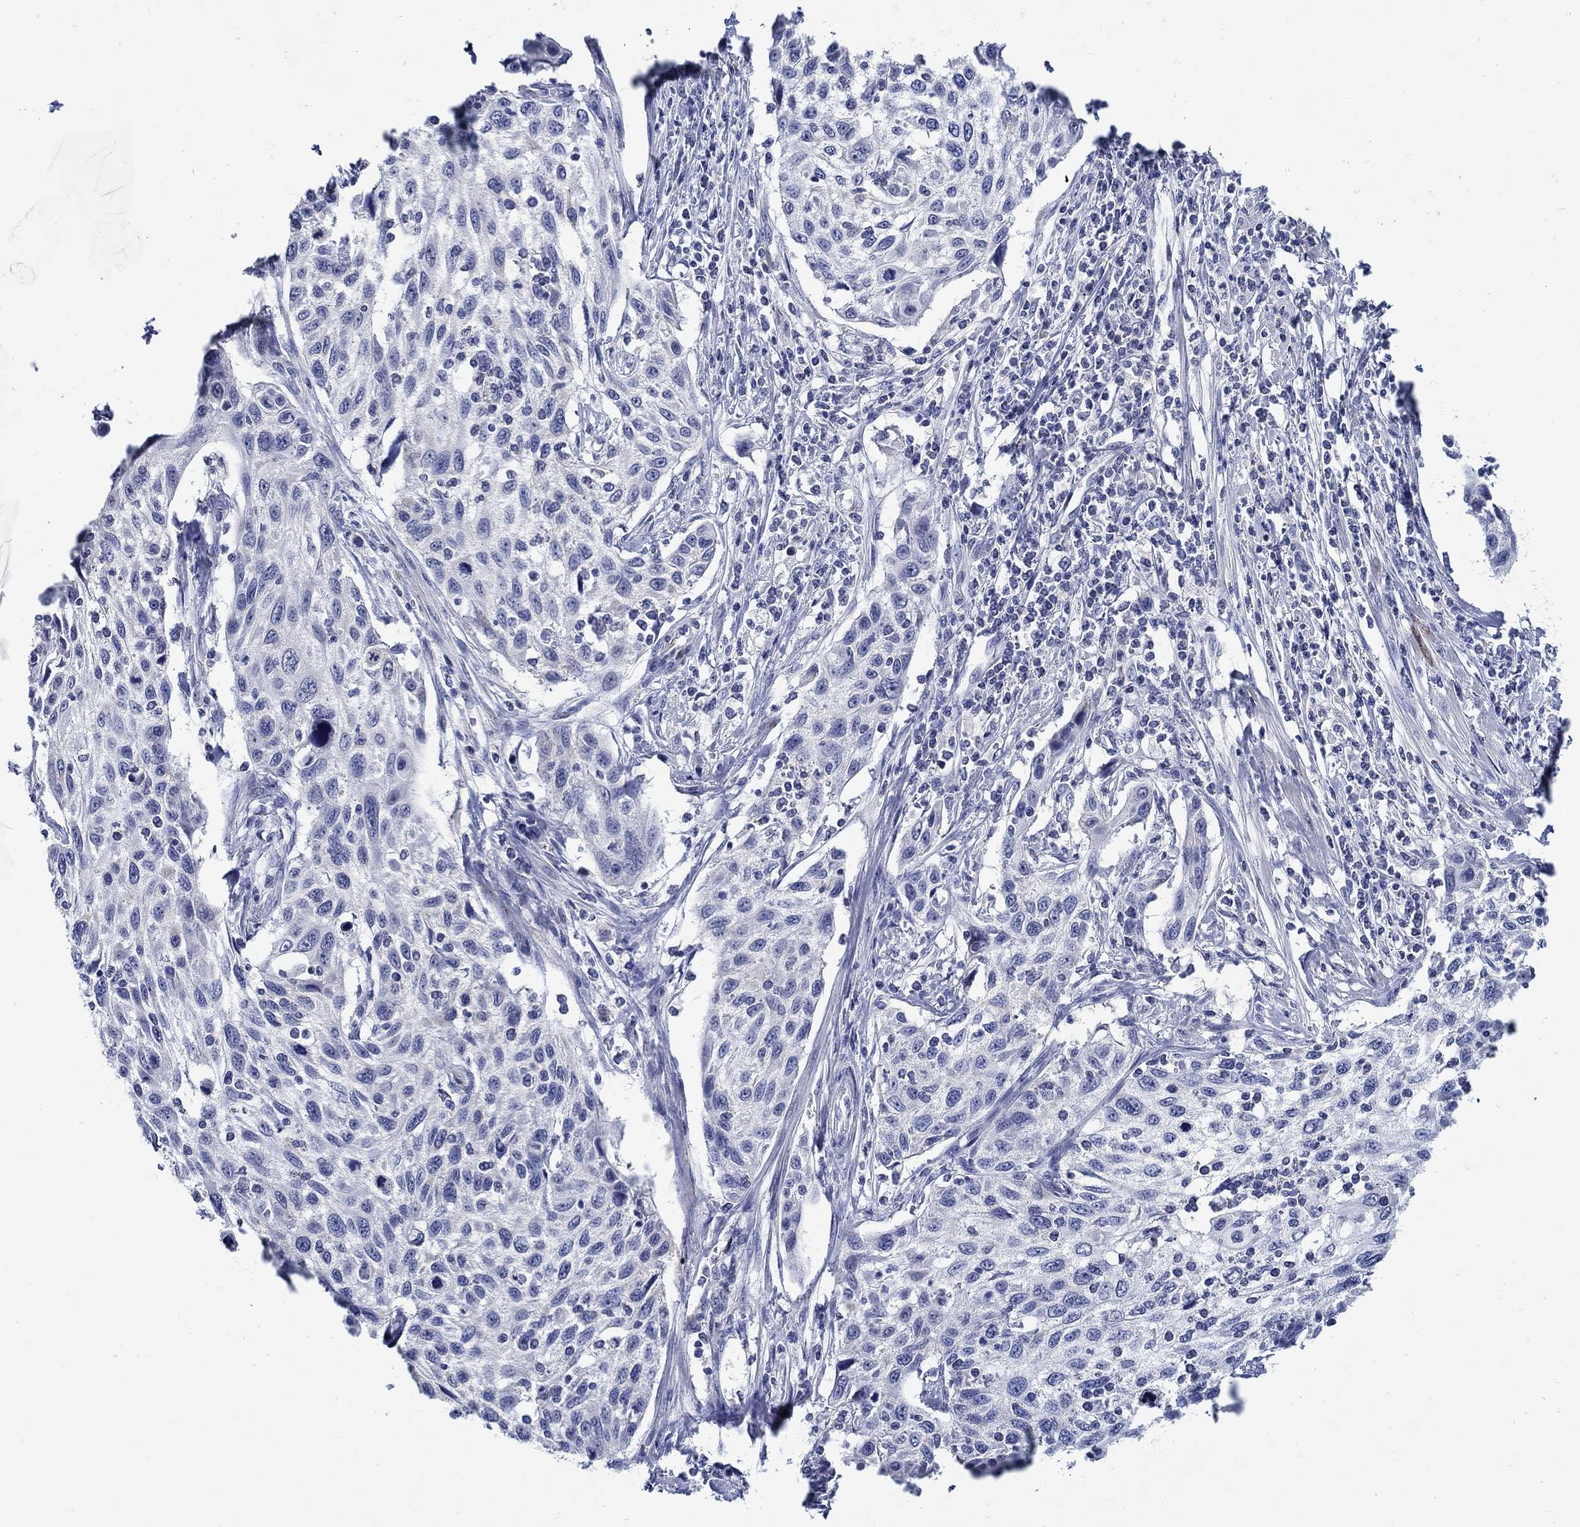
{"staining": {"intensity": "negative", "quantity": "none", "location": "none"}, "tissue": "cervical cancer", "cell_type": "Tumor cells", "image_type": "cancer", "snomed": [{"axis": "morphology", "description": "Squamous cell carcinoma, NOS"}, {"axis": "topography", "description": "Cervix"}], "caption": "An image of human cervical squamous cell carcinoma is negative for staining in tumor cells.", "gene": "MC2R", "patient": {"sex": "female", "age": 70}}